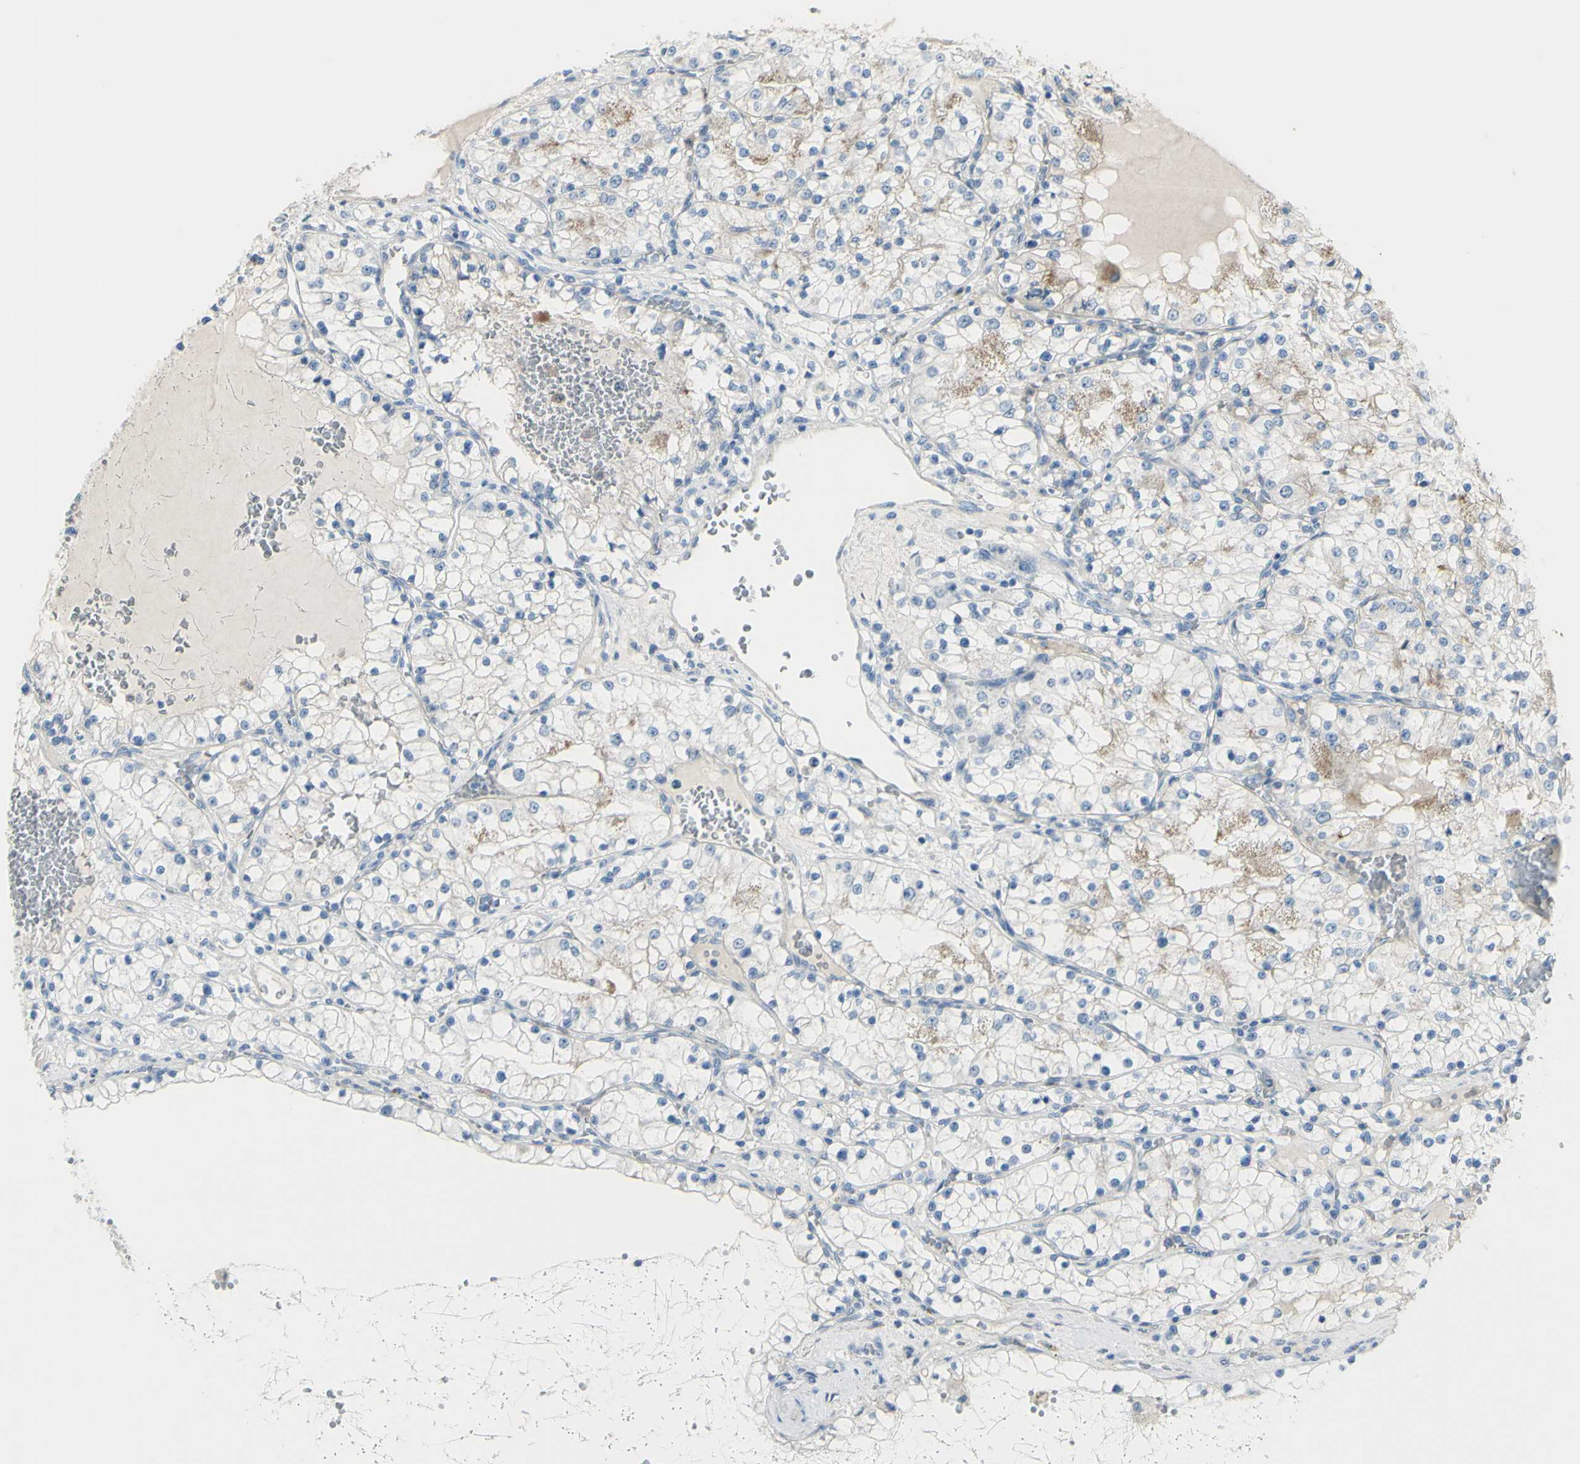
{"staining": {"intensity": "weak", "quantity": "<25%", "location": "cytoplasmic/membranous"}, "tissue": "renal cancer", "cell_type": "Tumor cells", "image_type": "cancer", "snomed": [{"axis": "morphology", "description": "Adenocarcinoma, NOS"}, {"axis": "topography", "description": "Kidney"}], "caption": "A high-resolution histopathology image shows immunohistochemistry (IHC) staining of renal cancer (adenocarcinoma), which shows no significant staining in tumor cells.", "gene": "ZNF557", "patient": {"sex": "male", "age": 68}}